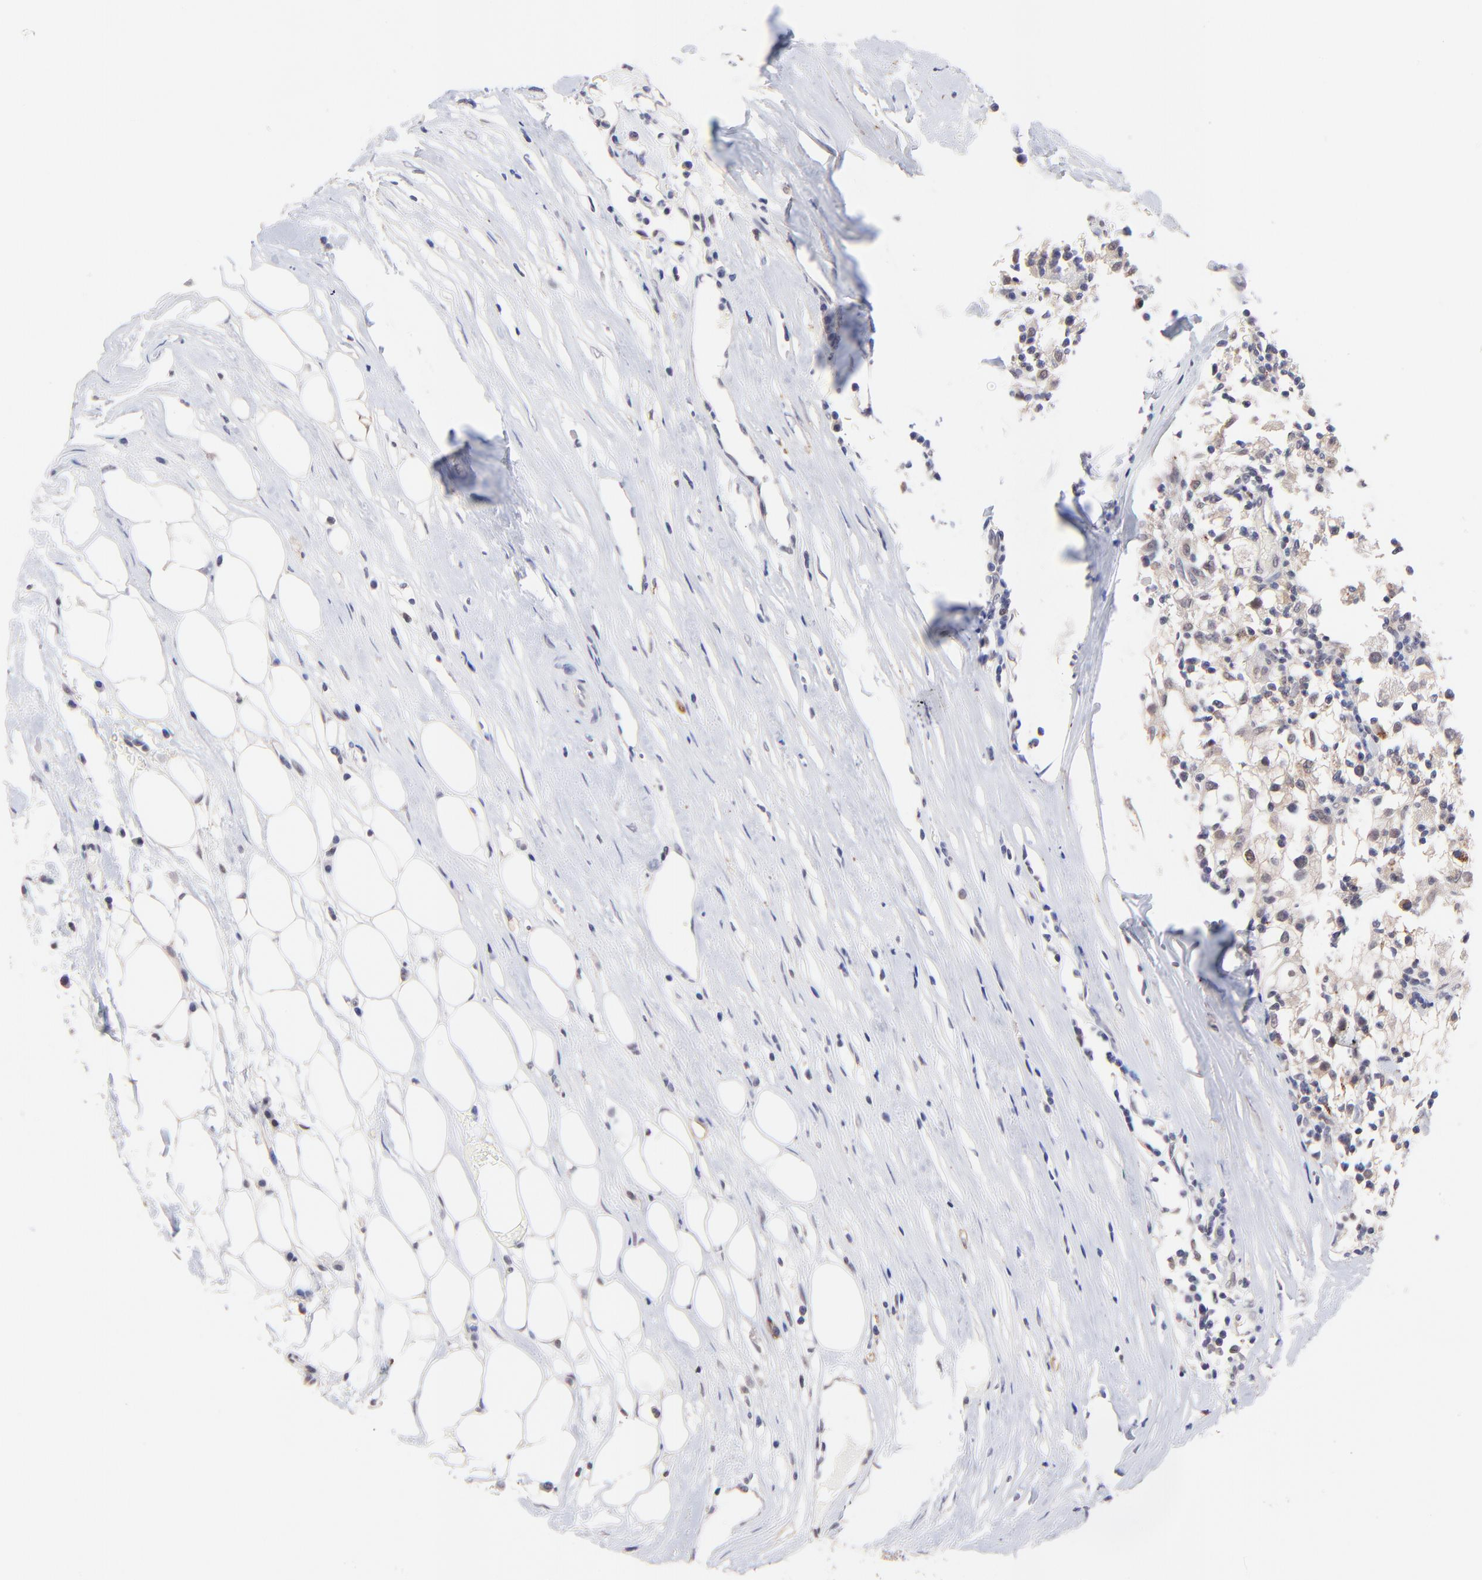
{"staining": {"intensity": "weak", "quantity": "25%-75%", "location": "cytoplasmic/membranous"}, "tissue": "renal cancer", "cell_type": "Tumor cells", "image_type": "cancer", "snomed": [{"axis": "morphology", "description": "Adenocarcinoma, NOS"}, {"axis": "topography", "description": "Kidney"}], "caption": "Immunohistochemistry micrograph of renal cancer stained for a protein (brown), which exhibits low levels of weak cytoplasmic/membranous expression in approximately 25%-75% of tumor cells.", "gene": "ZNF747", "patient": {"sex": "male", "age": 82}}